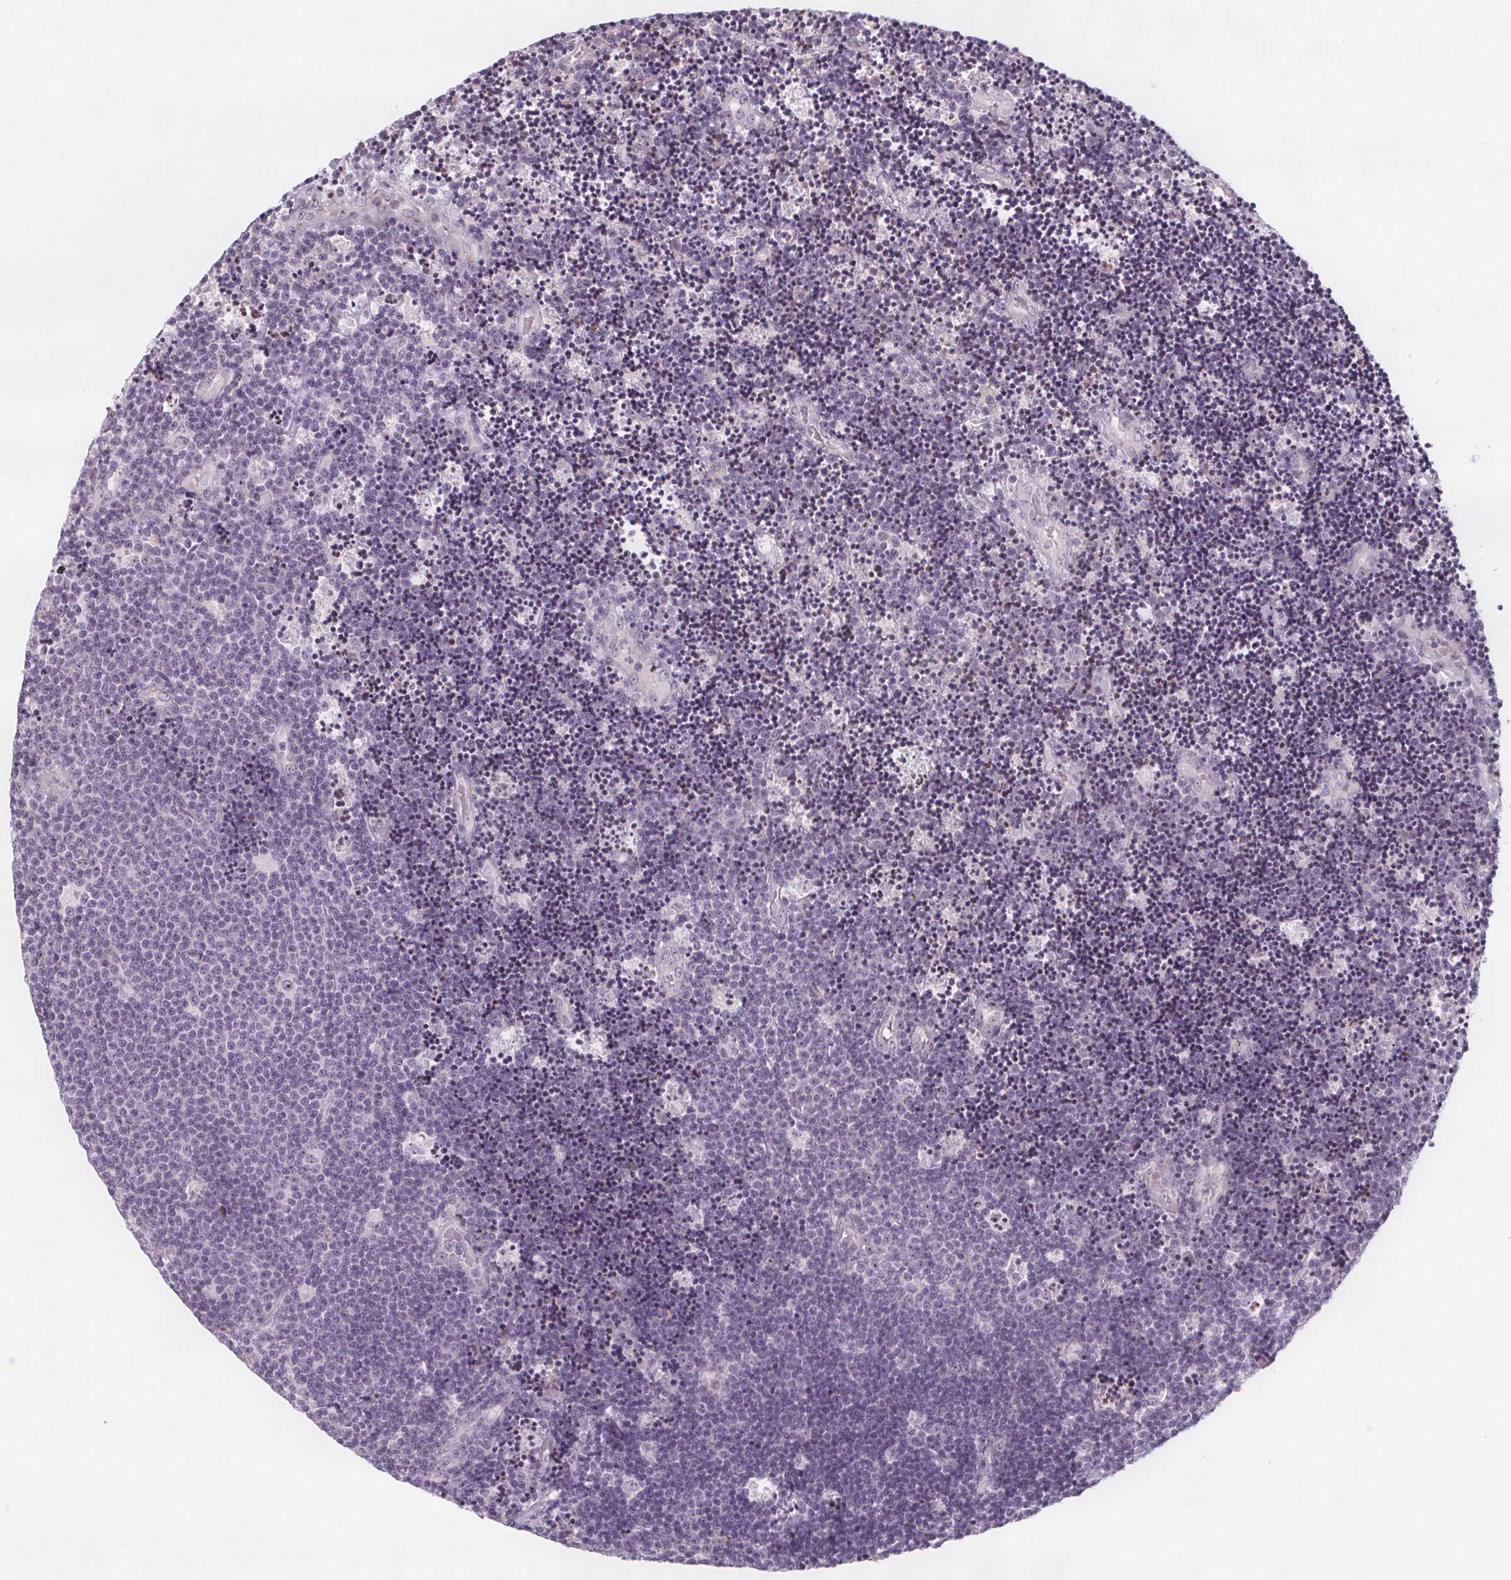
{"staining": {"intensity": "weak", "quantity": "<25%", "location": "nuclear"}, "tissue": "lymphoma", "cell_type": "Tumor cells", "image_type": "cancer", "snomed": [{"axis": "morphology", "description": "Malignant lymphoma, non-Hodgkin's type, Low grade"}, {"axis": "topography", "description": "Brain"}], "caption": "Low-grade malignant lymphoma, non-Hodgkin's type stained for a protein using immunohistochemistry exhibits no positivity tumor cells.", "gene": "NOLC1", "patient": {"sex": "female", "age": 66}}